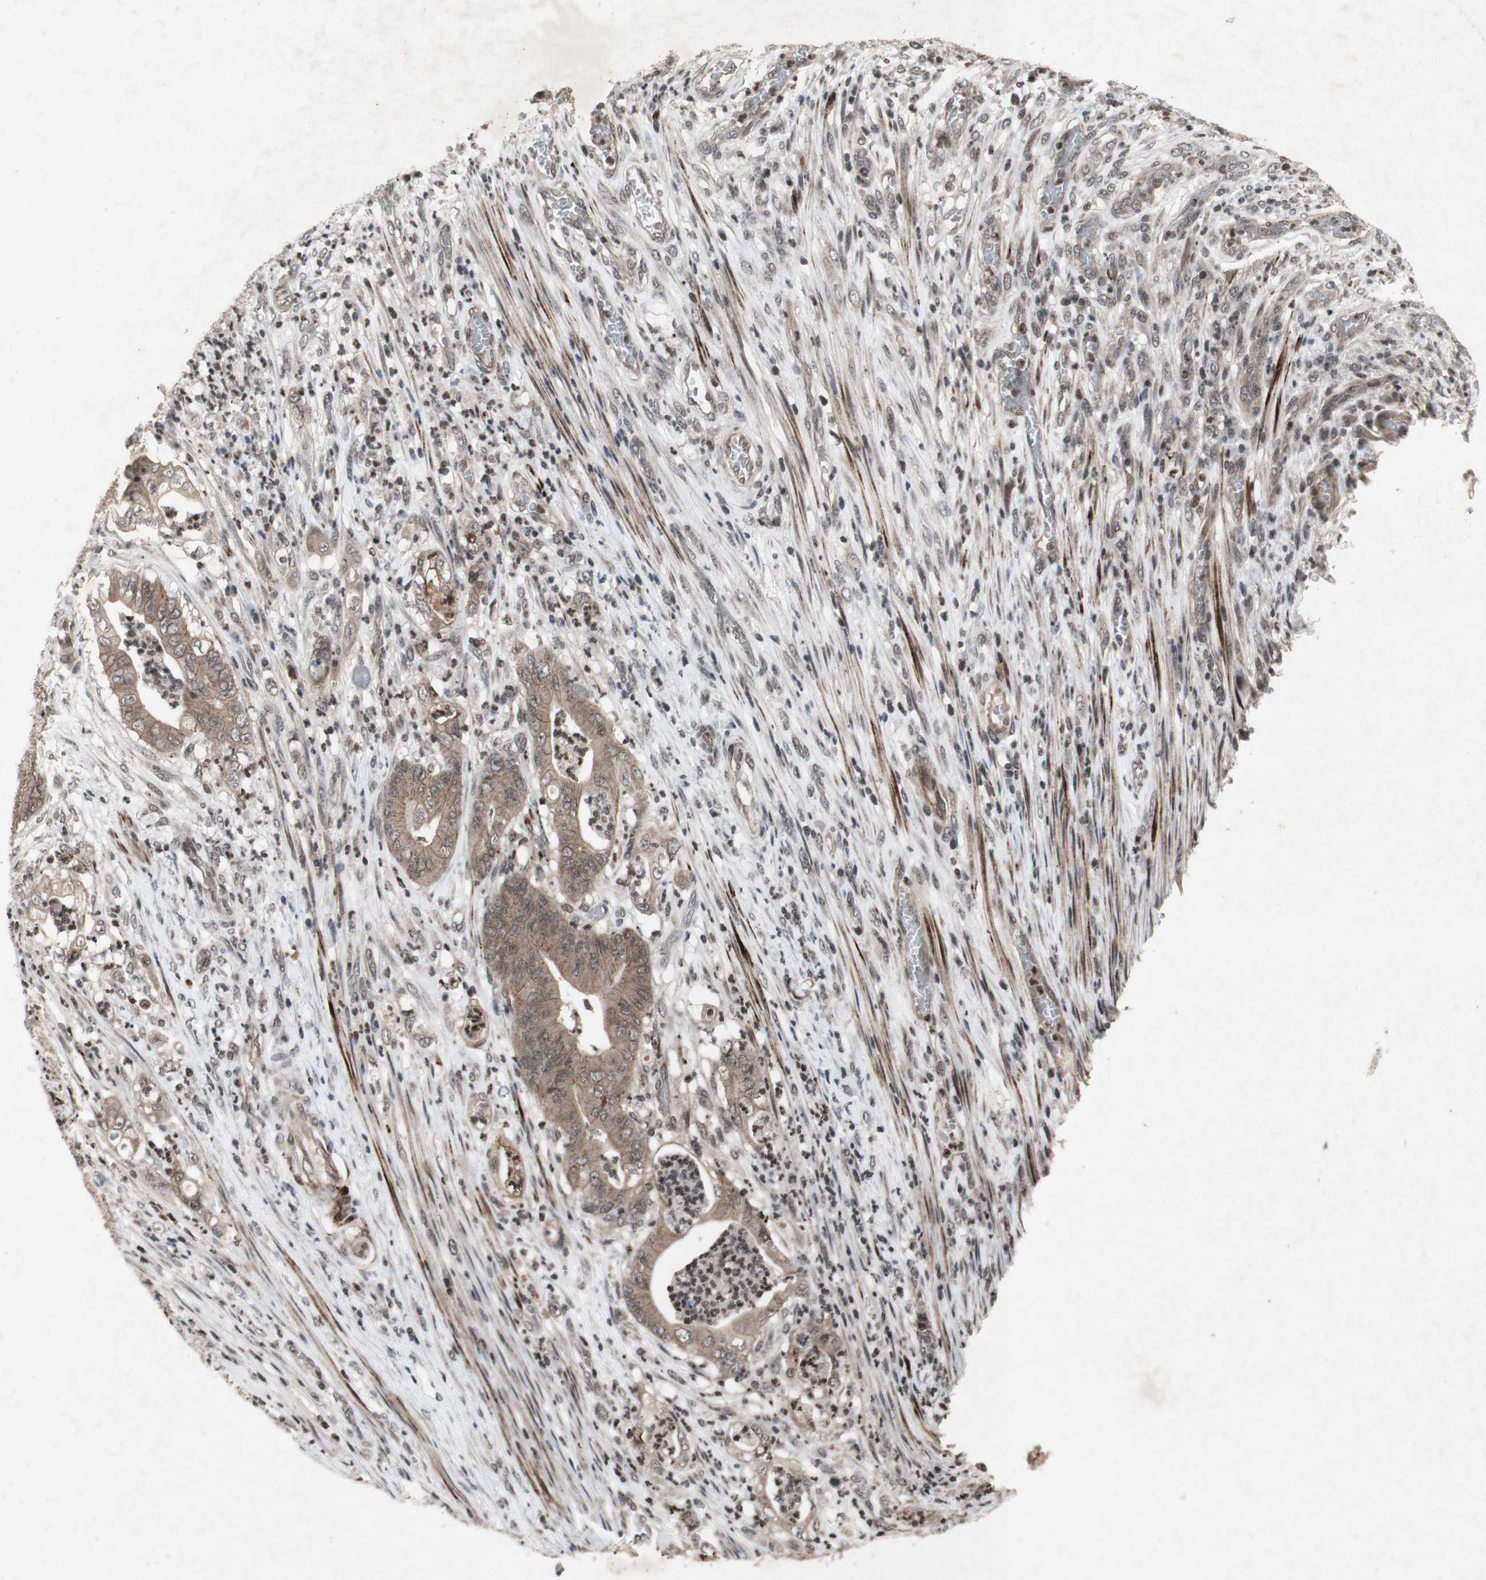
{"staining": {"intensity": "weak", "quantity": ">75%", "location": "cytoplasmic/membranous"}, "tissue": "stomach cancer", "cell_type": "Tumor cells", "image_type": "cancer", "snomed": [{"axis": "morphology", "description": "Adenocarcinoma, NOS"}, {"axis": "topography", "description": "Stomach"}], "caption": "A low amount of weak cytoplasmic/membranous staining is appreciated in about >75% of tumor cells in stomach cancer tissue.", "gene": "PLXNA1", "patient": {"sex": "female", "age": 73}}